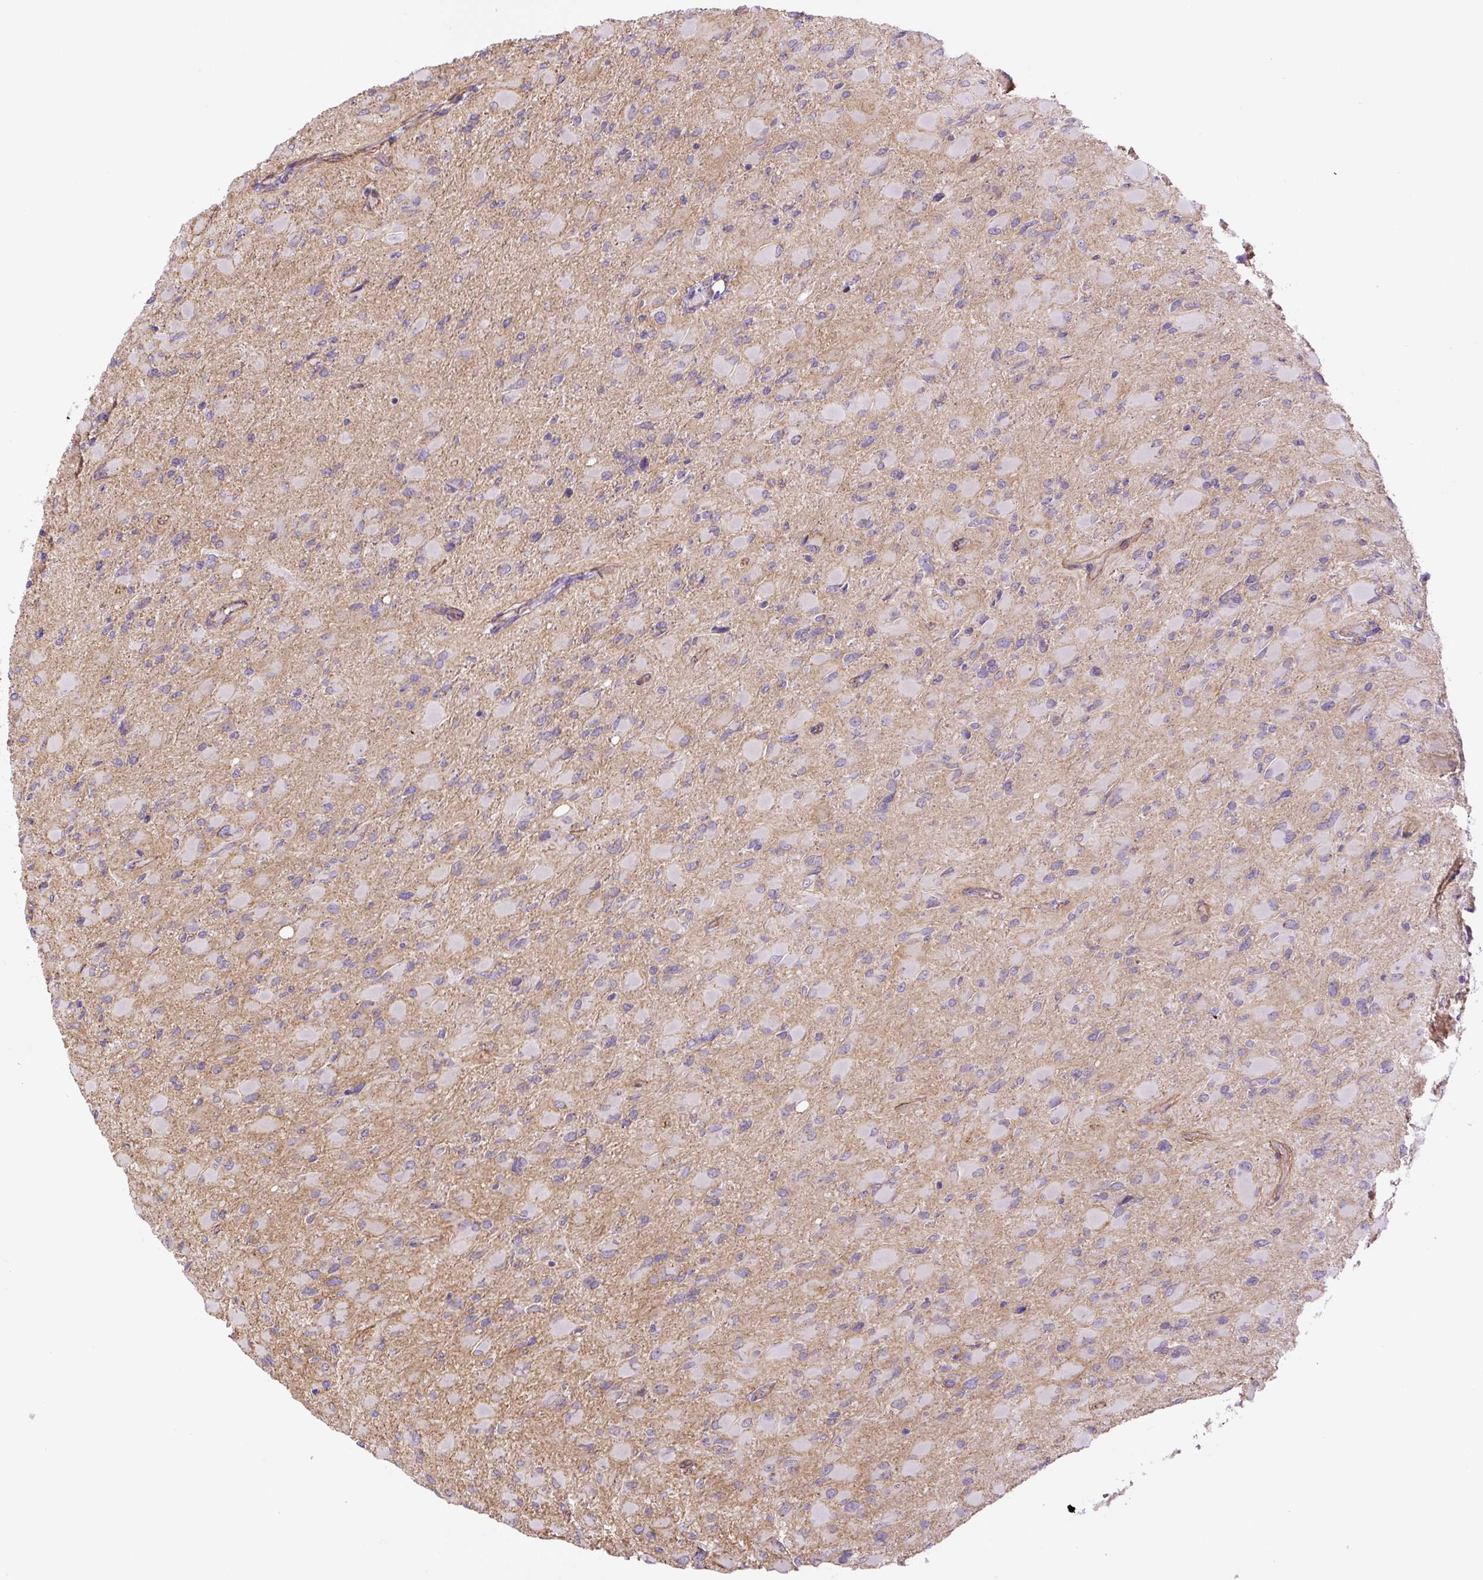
{"staining": {"intensity": "negative", "quantity": "none", "location": "none"}, "tissue": "glioma", "cell_type": "Tumor cells", "image_type": "cancer", "snomed": [{"axis": "morphology", "description": "Glioma, malignant, High grade"}, {"axis": "topography", "description": "Cerebral cortex"}], "caption": "Immunohistochemistry (IHC) of glioma demonstrates no positivity in tumor cells.", "gene": "MYO5C", "patient": {"sex": "female", "age": 36}}